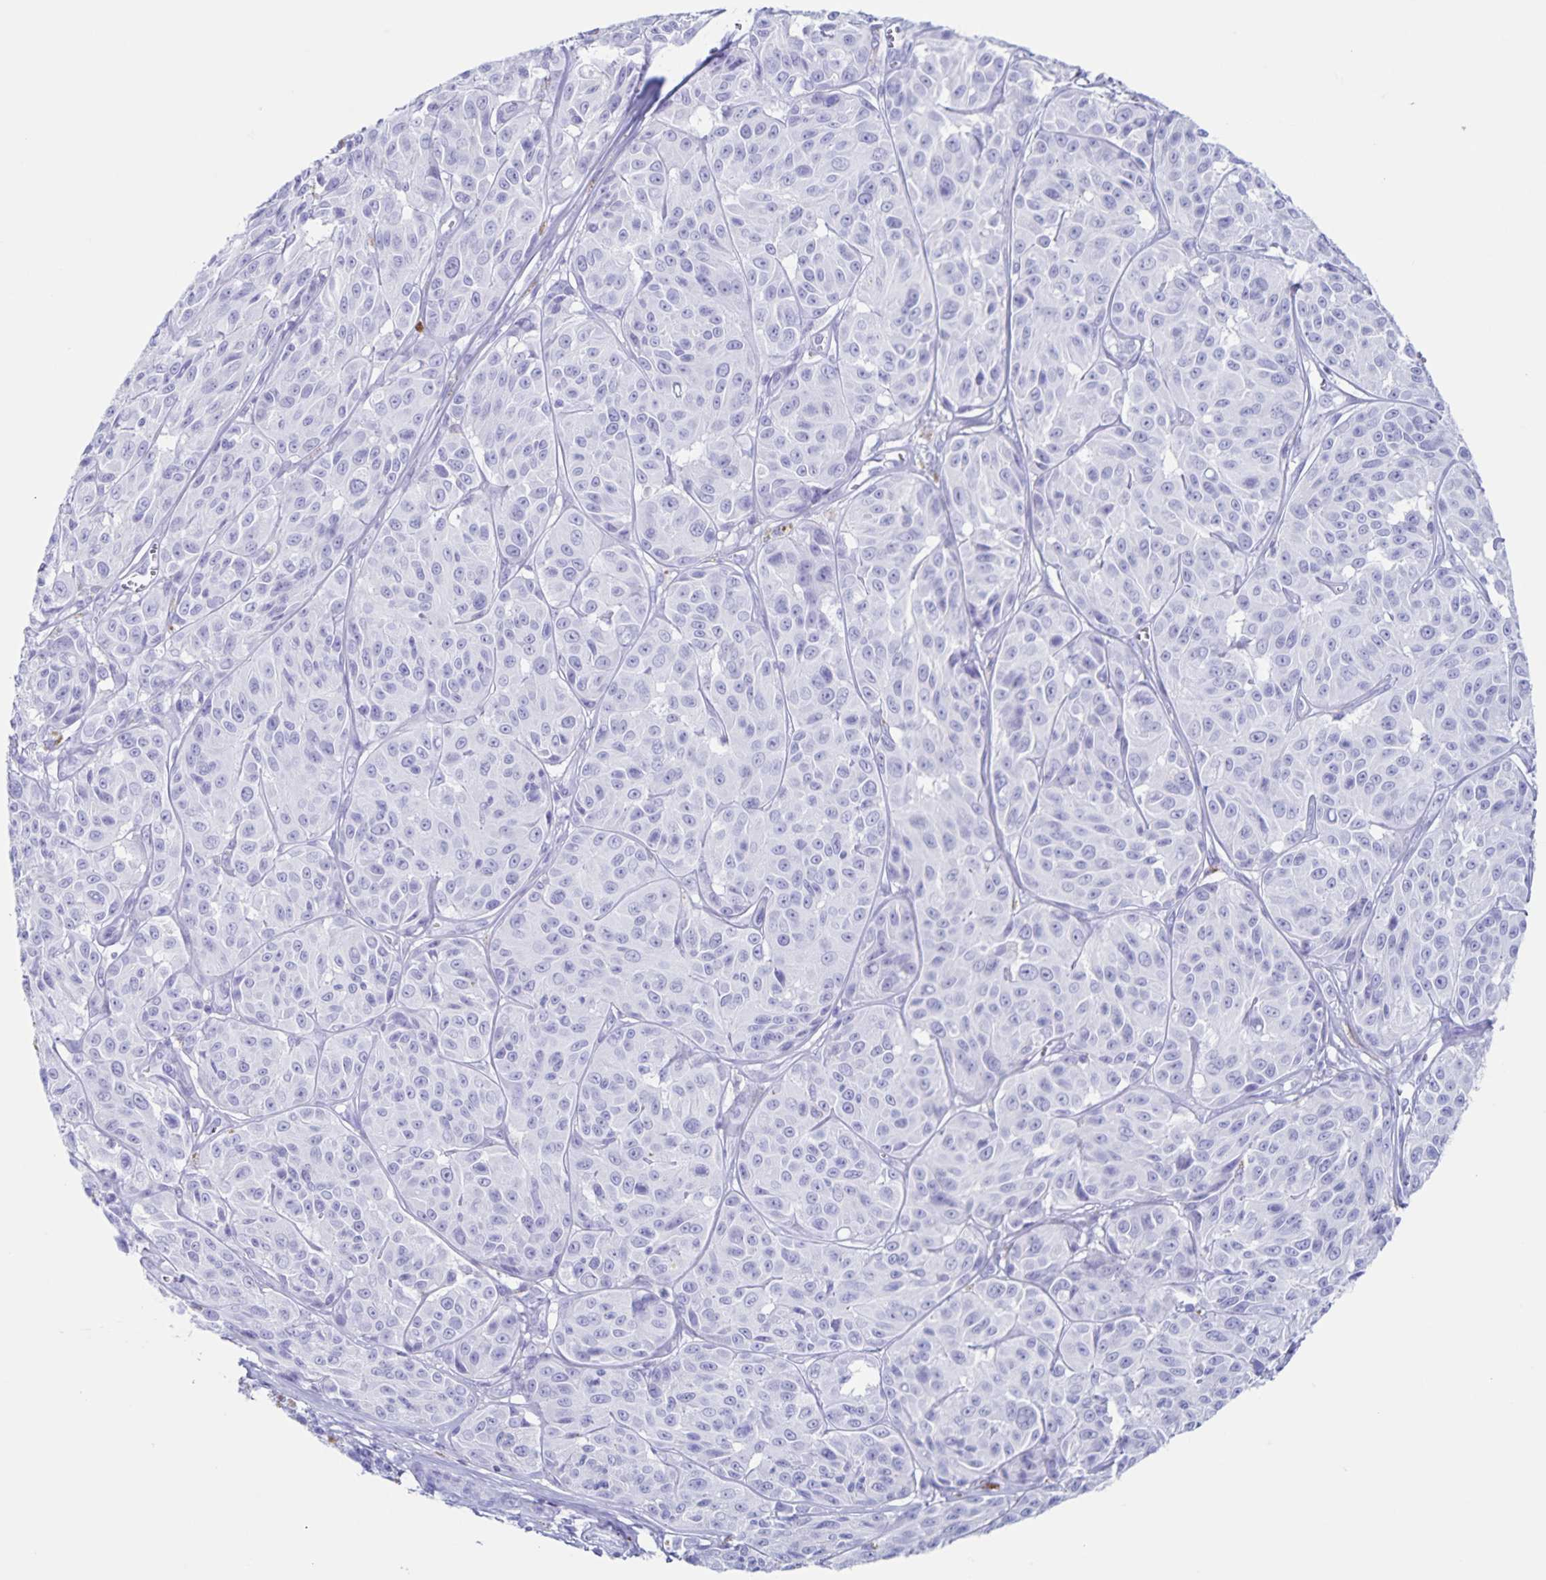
{"staining": {"intensity": "negative", "quantity": "none", "location": "none"}, "tissue": "melanoma", "cell_type": "Tumor cells", "image_type": "cancer", "snomed": [{"axis": "morphology", "description": "Malignant melanoma, NOS"}, {"axis": "topography", "description": "Skin"}], "caption": "IHC histopathology image of malignant melanoma stained for a protein (brown), which exhibits no staining in tumor cells. The staining is performed using DAB brown chromogen with nuclei counter-stained in using hematoxylin.", "gene": "C12orf56", "patient": {"sex": "male", "age": 91}}